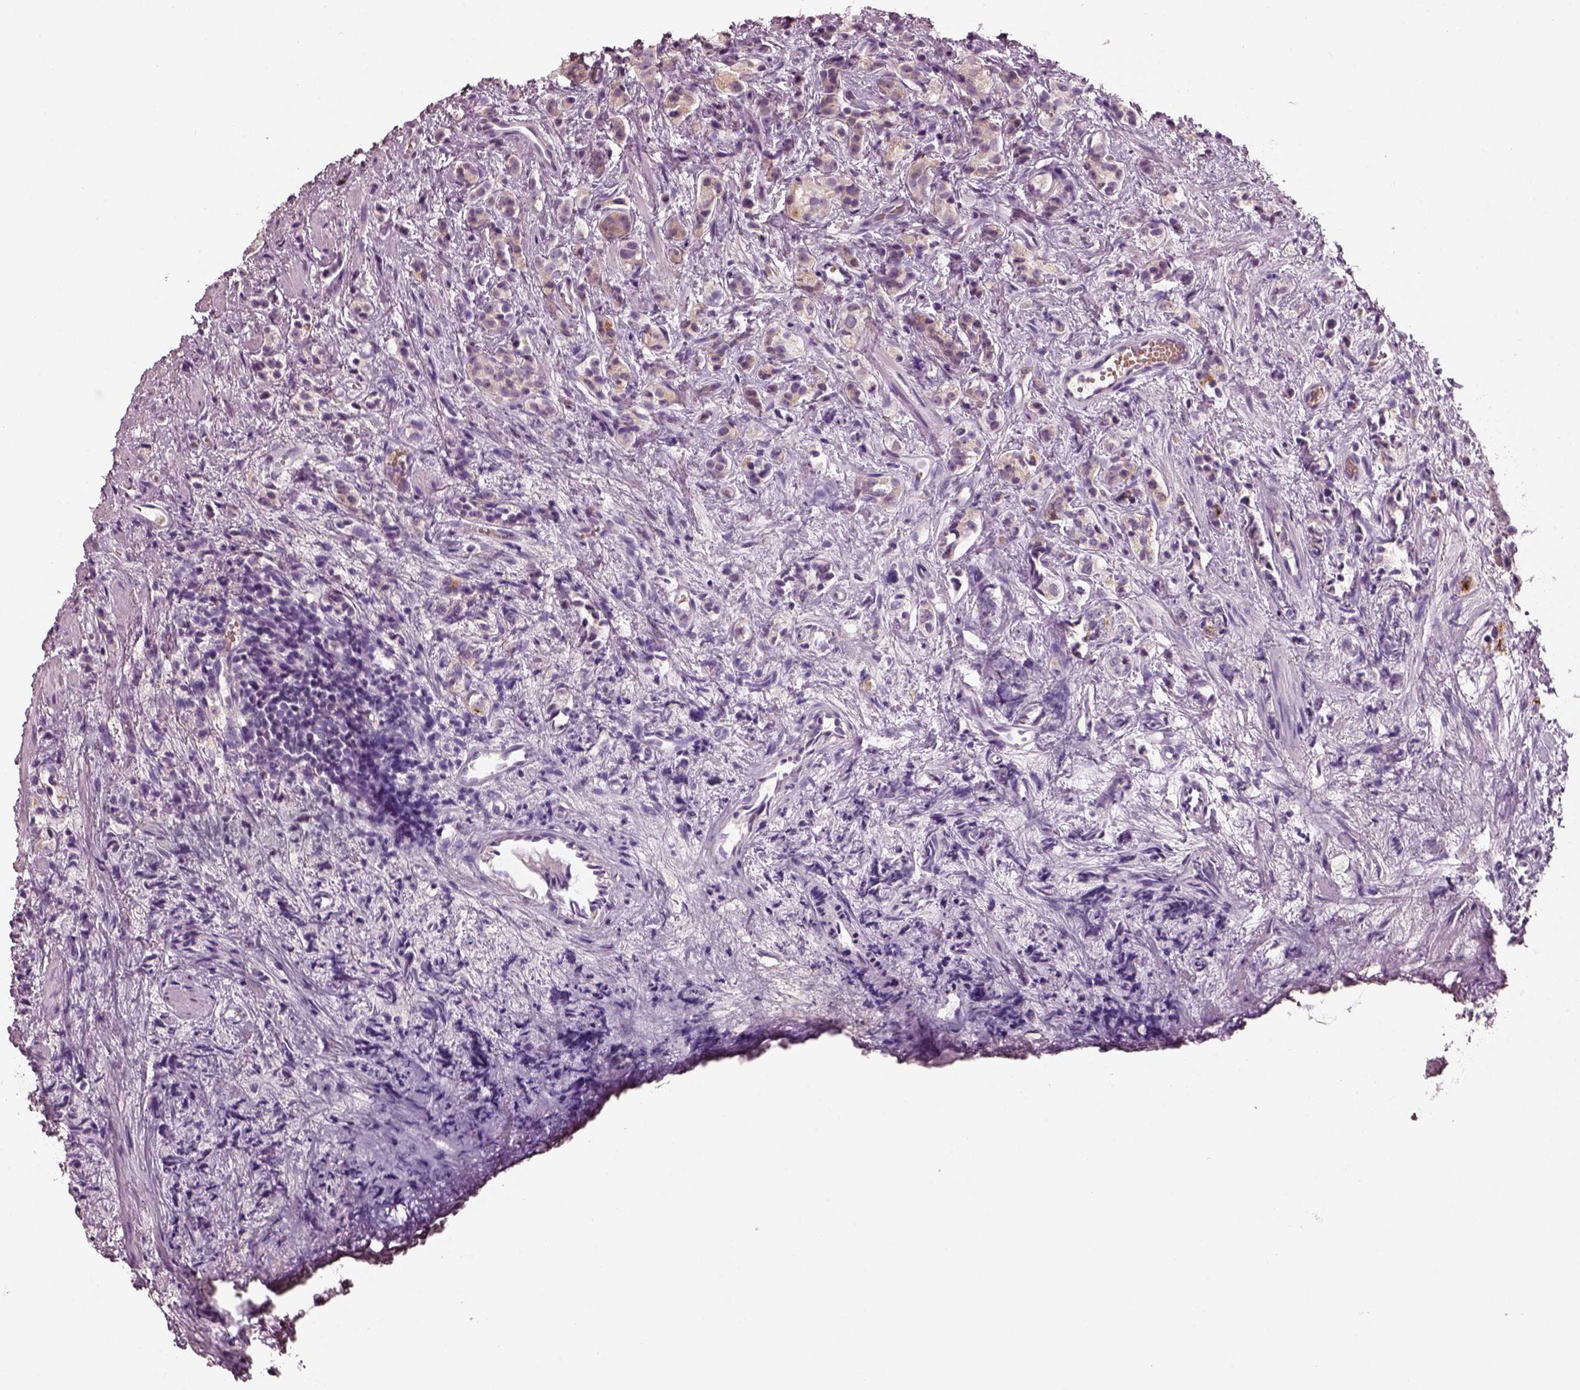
{"staining": {"intensity": "negative", "quantity": "none", "location": "none"}, "tissue": "prostate cancer", "cell_type": "Tumor cells", "image_type": "cancer", "snomed": [{"axis": "morphology", "description": "Adenocarcinoma, High grade"}, {"axis": "topography", "description": "Prostate"}], "caption": "DAB (3,3'-diaminobenzidine) immunohistochemical staining of prostate high-grade adenocarcinoma shows no significant staining in tumor cells.", "gene": "ELSPBP1", "patient": {"sex": "male", "age": 53}}